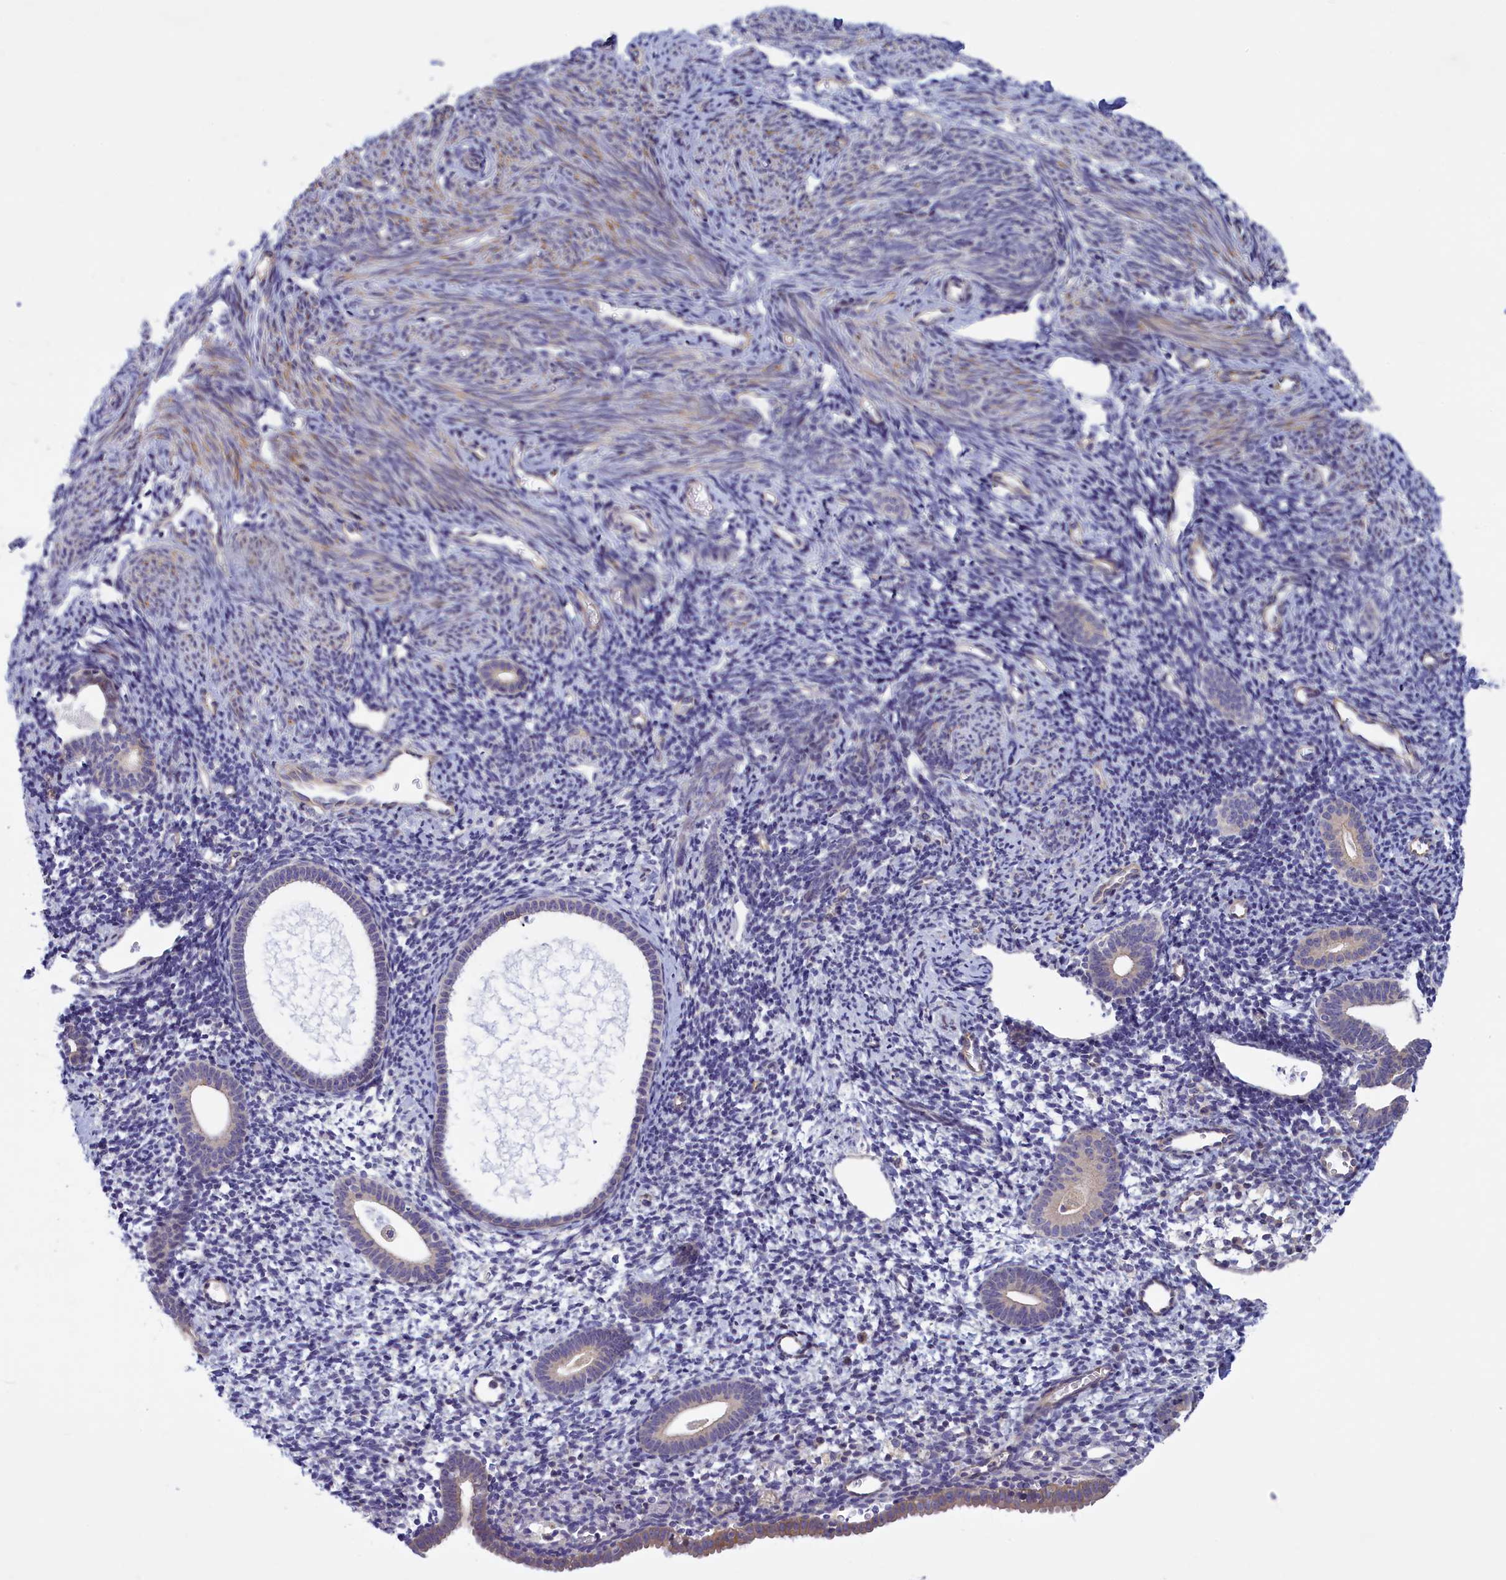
{"staining": {"intensity": "negative", "quantity": "none", "location": "none"}, "tissue": "endometrium", "cell_type": "Cells in endometrial stroma", "image_type": "normal", "snomed": [{"axis": "morphology", "description": "Normal tissue, NOS"}, {"axis": "topography", "description": "Endometrium"}], "caption": "Immunohistochemistry of unremarkable endometrium displays no positivity in cells in endometrial stroma. (Stains: DAB IHC with hematoxylin counter stain, Microscopy: brightfield microscopy at high magnification).", "gene": "CORO2A", "patient": {"sex": "female", "age": 56}}